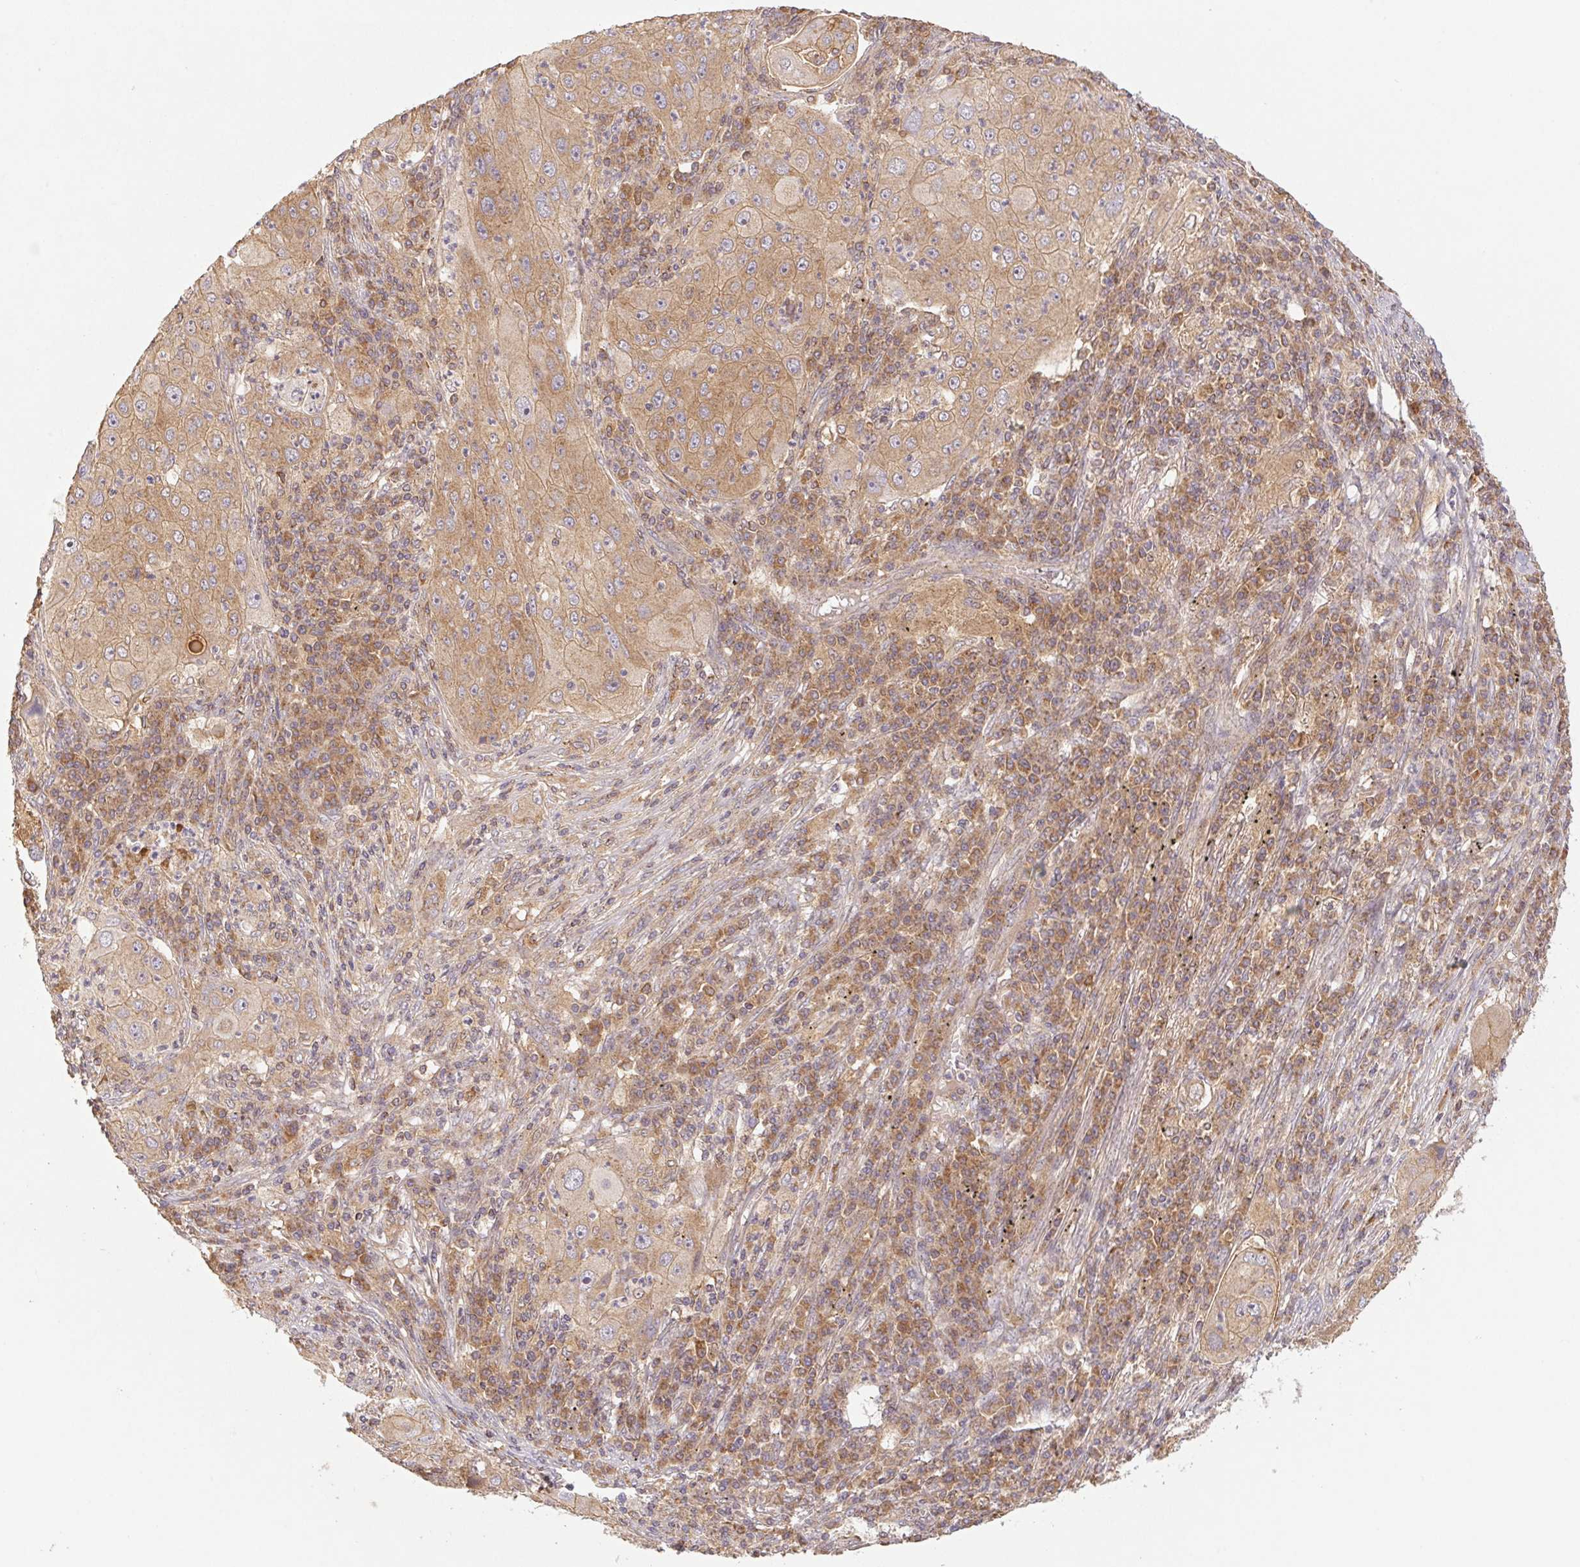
{"staining": {"intensity": "moderate", "quantity": ">75%", "location": "cytoplasmic/membranous"}, "tissue": "lung cancer", "cell_type": "Tumor cells", "image_type": "cancer", "snomed": [{"axis": "morphology", "description": "Squamous cell carcinoma, NOS"}, {"axis": "topography", "description": "Lung"}], "caption": "This photomicrograph reveals immunohistochemistry staining of human lung cancer, with medium moderate cytoplasmic/membranous expression in approximately >75% of tumor cells.", "gene": "MTHFD1", "patient": {"sex": "female", "age": 59}}